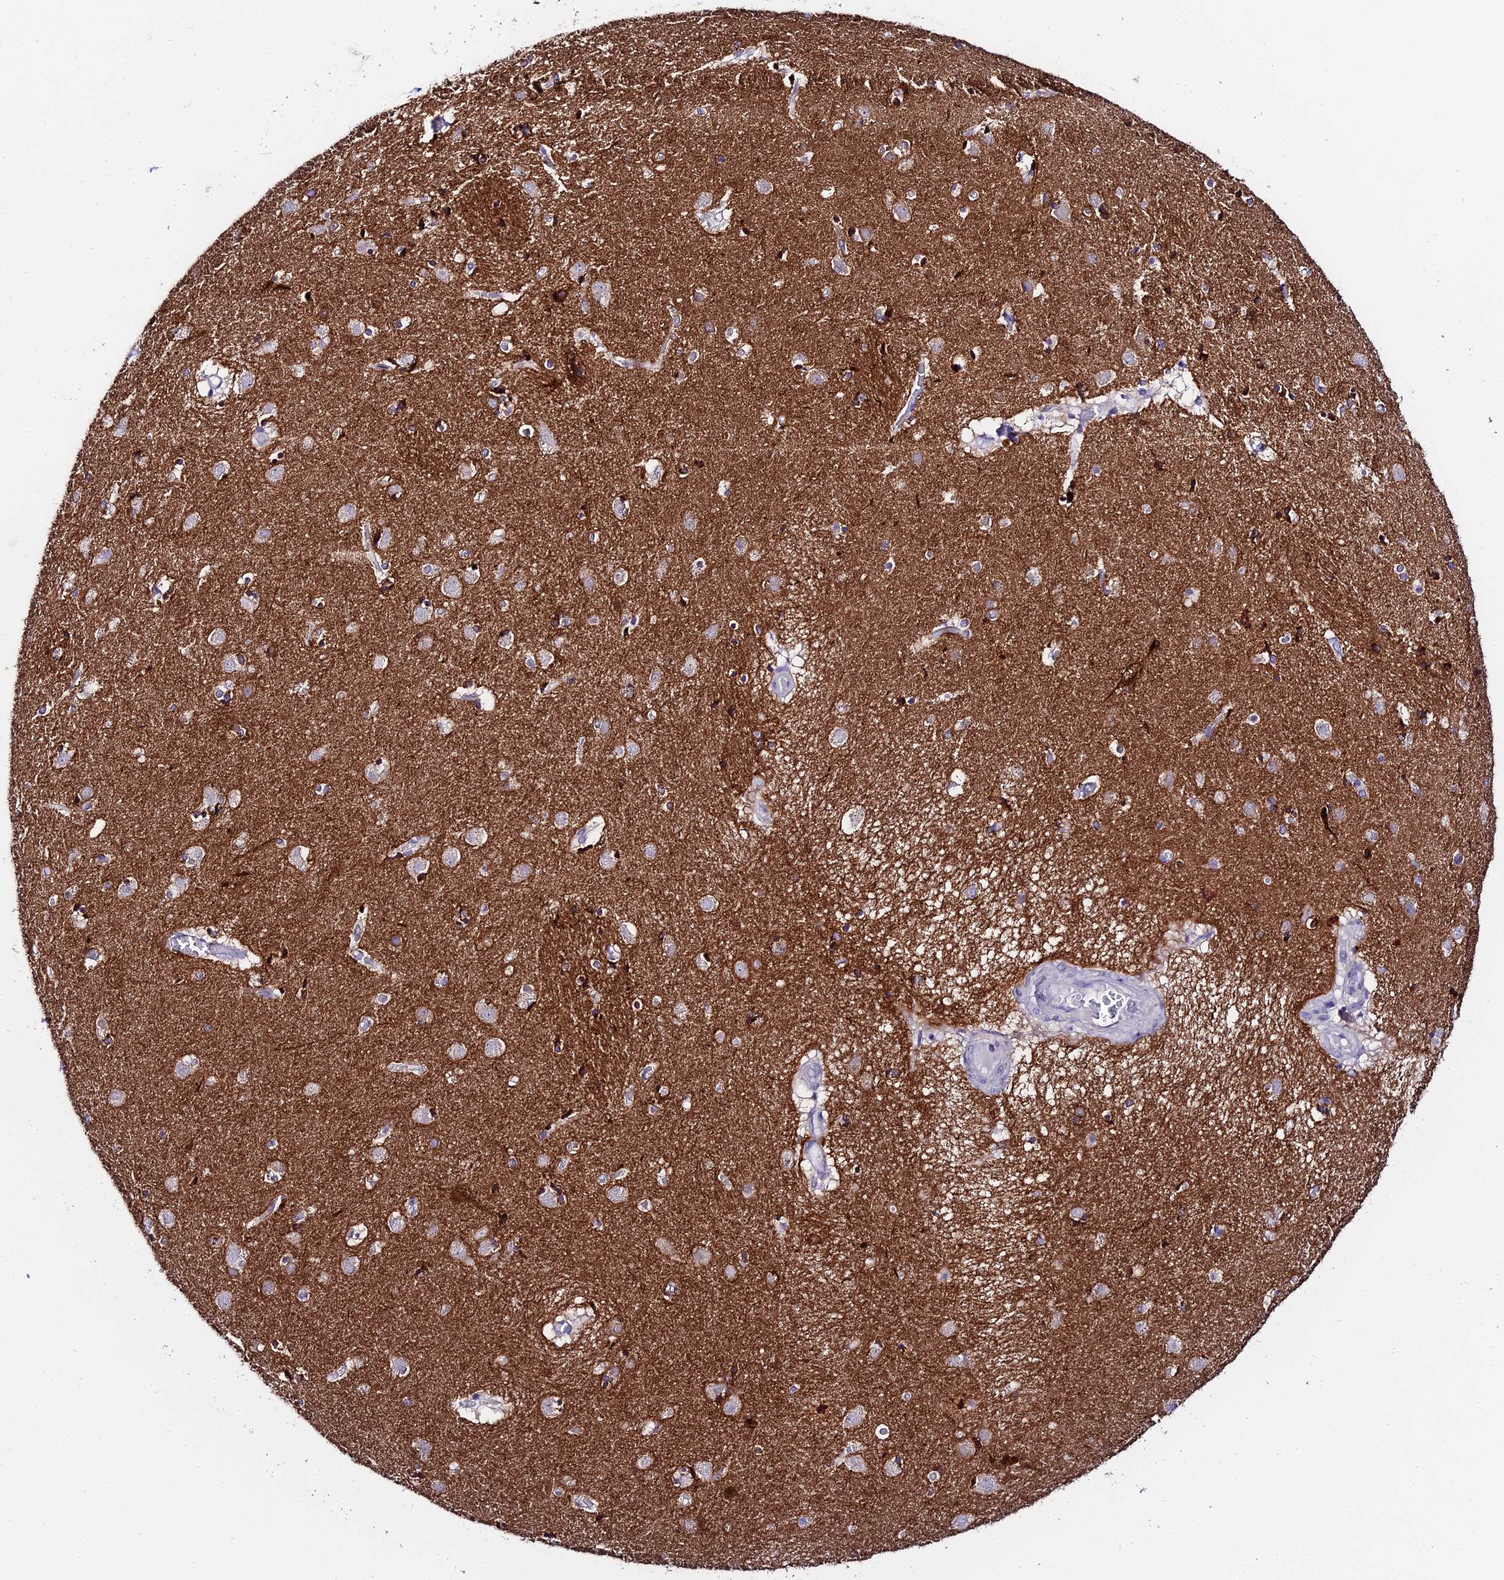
{"staining": {"intensity": "strong", "quantity": "<25%", "location": "cytoplasmic/membranous"}, "tissue": "caudate", "cell_type": "Glial cells", "image_type": "normal", "snomed": [{"axis": "morphology", "description": "Normal tissue, NOS"}, {"axis": "topography", "description": "Lateral ventricle wall"}], "caption": "A high-resolution image shows immunohistochemistry (IHC) staining of normal caudate, which shows strong cytoplasmic/membranous staining in about <25% of glial cells. The protein of interest is stained brown, and the nuclei are stained in blue (DAB (3,3'-diaminobenzidine) IHC with brightfield microscopy, high magnification).", "gene": "ATG16L2", "patient": {"sex": "male", "age": 70}}